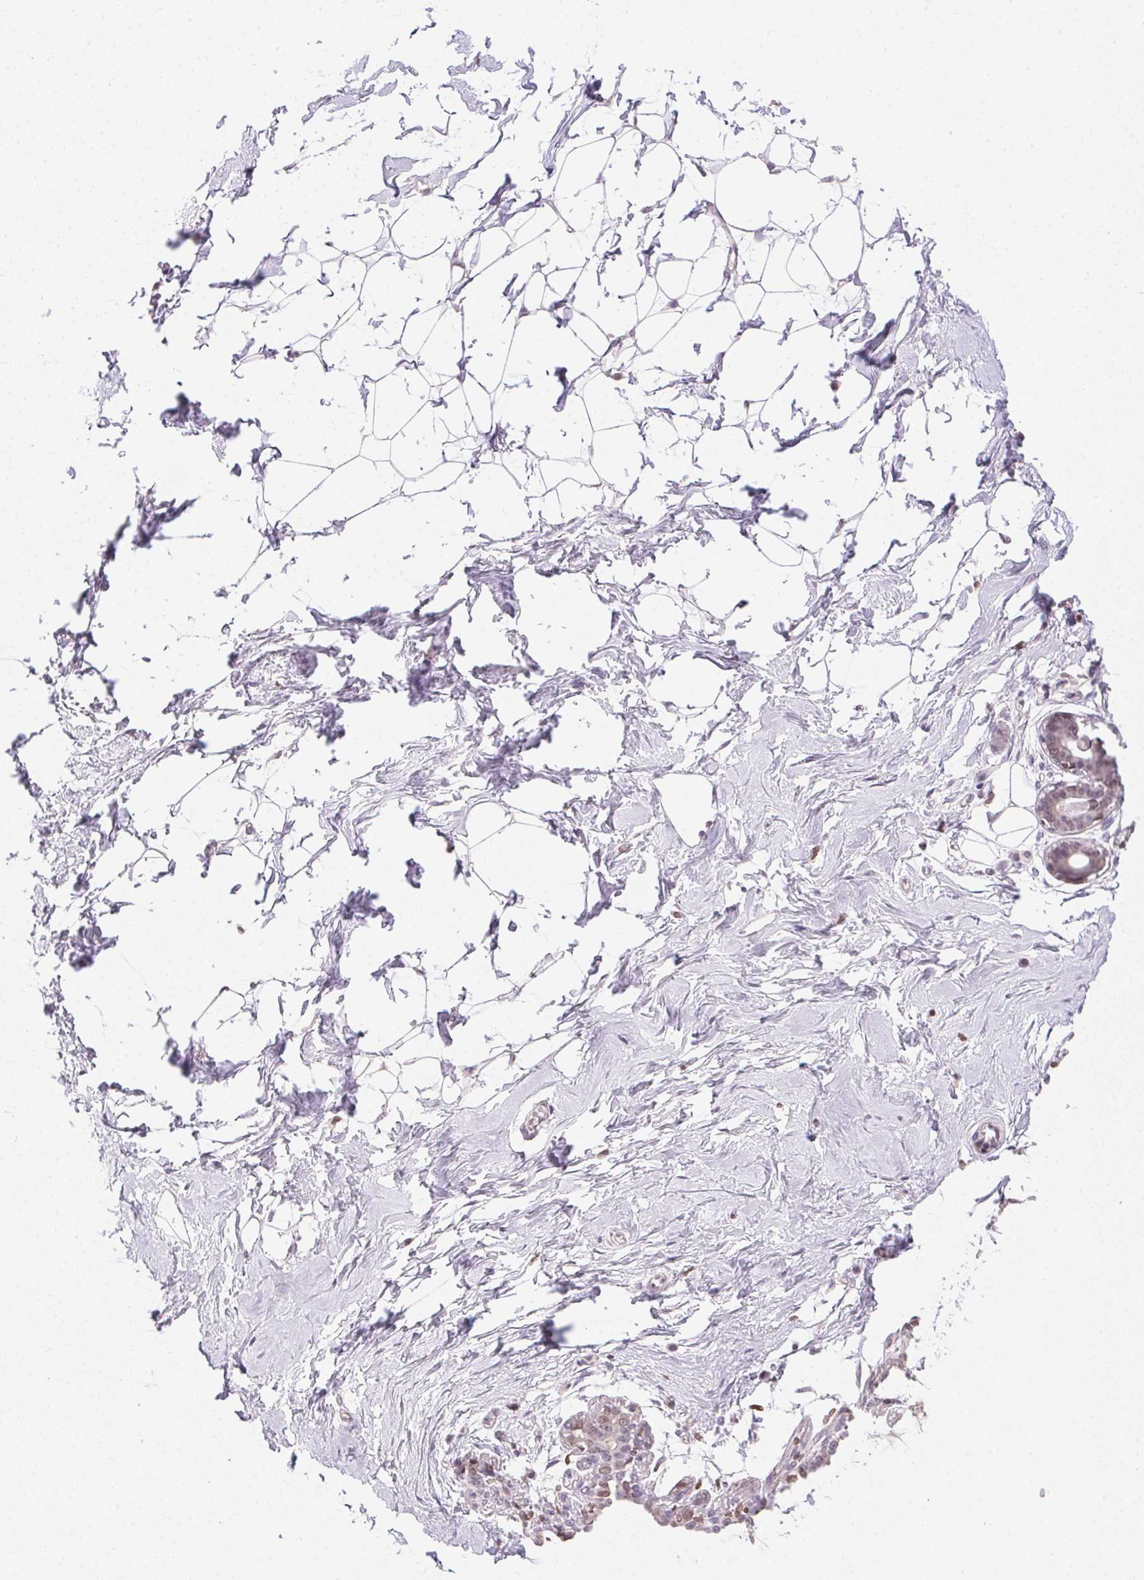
{"staining": {"intensity": "negative", "quantity": "none", "location": "none"}, "tissue": "breast", "cell_type": "Adipocytes", "image_type": "normal", "snomed": [{"axis": "morphology", "description": "Normal tissue, NOS"}, {"axis": "topography", "description": "Breast"}], "caption": "Adipocytes are negative for protein expression in unremarkable human breast. (DAB (3,3'-diaminobenzidine) immunohistochemistry, high magnification).", "gene": "PRL", "patient": {"sex": "female", "age": 45}}